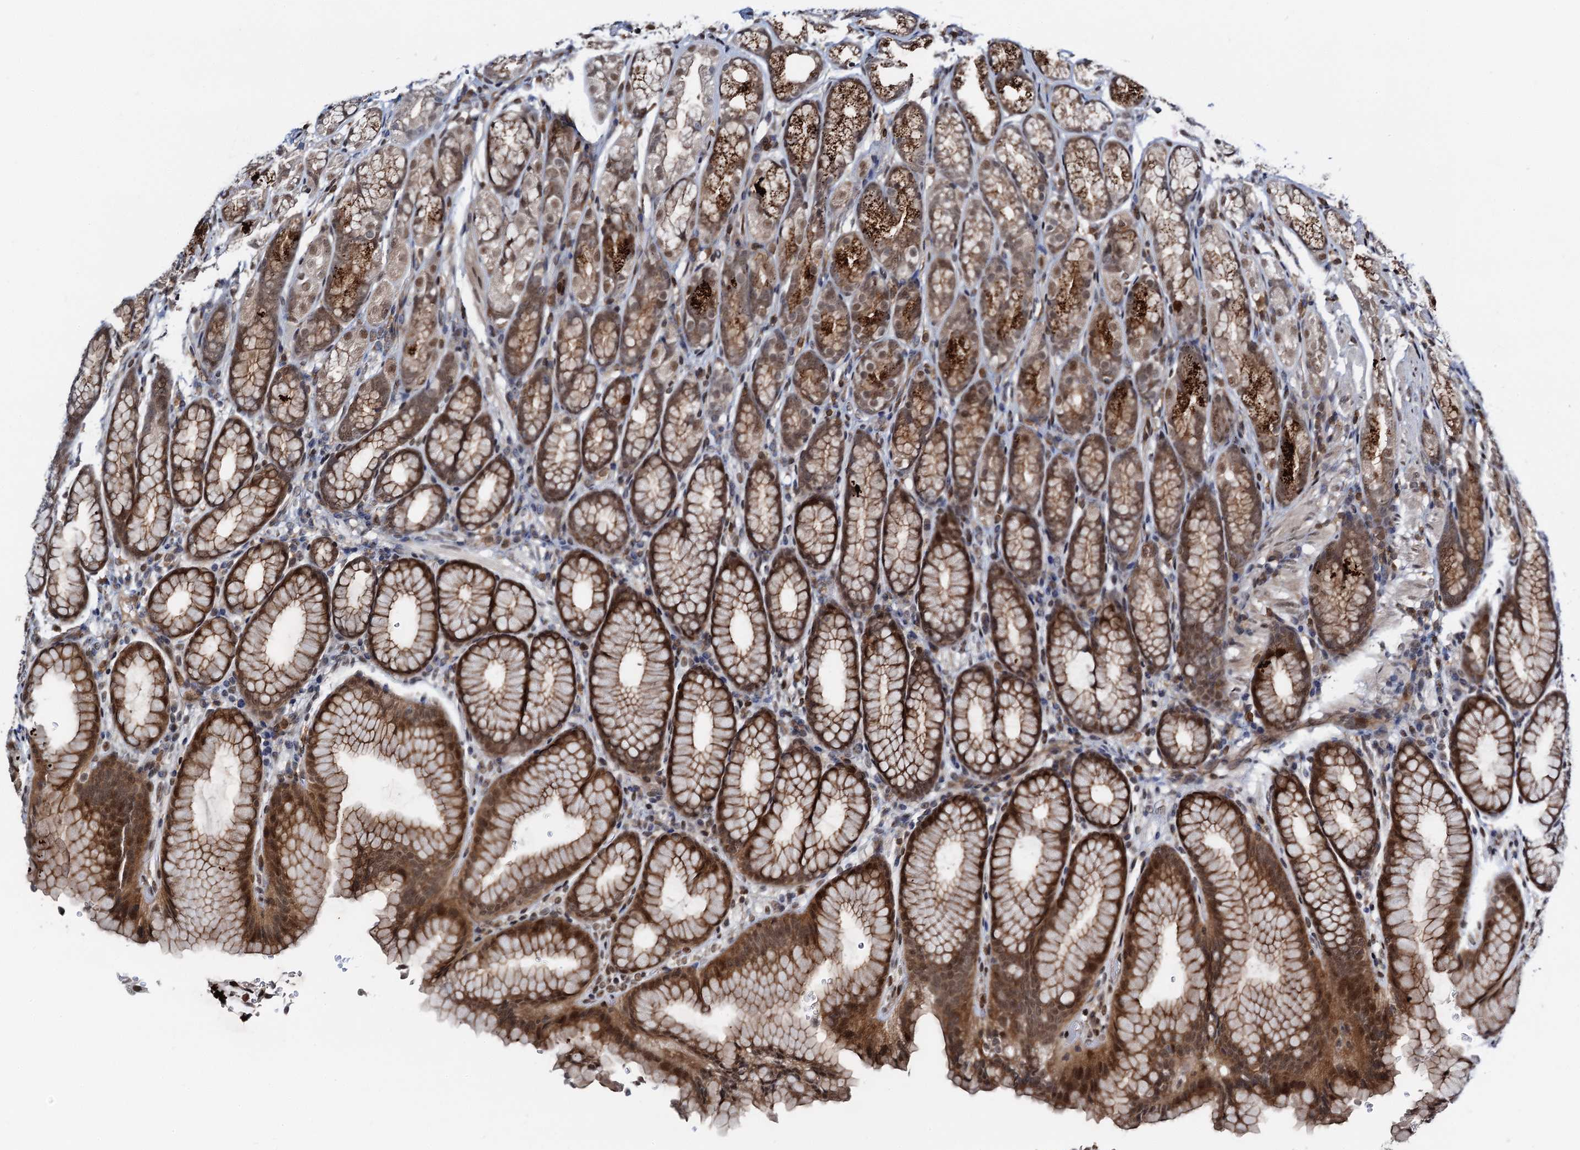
{"staining": {"intensity": "moderate", "quantity": "25%-75%", "location": "cytoplasmic/membranous,nuclear"}, "tissue": "stomach", "cell_type": "Glandular cells", "image_type": "normal", "snomed": [{"axis": "morphology", "description": "Normal tissue, NOS"}, {"axis": "topography", "description": "Stomach"}], "caption": "High-power microscopy captured an immunohistochemistry (IHC) histopathology image of unremarkable stomach, revealing moderate cytoplasmic/membranous,nuclear staining in approximately 25%-75% of glandular cells. Immunohistochemistry stains the protein of interest in brown and the nuclei are stained blue.", "gene": "ZNF609", "patient": {"sex": "male", "age": 42}}